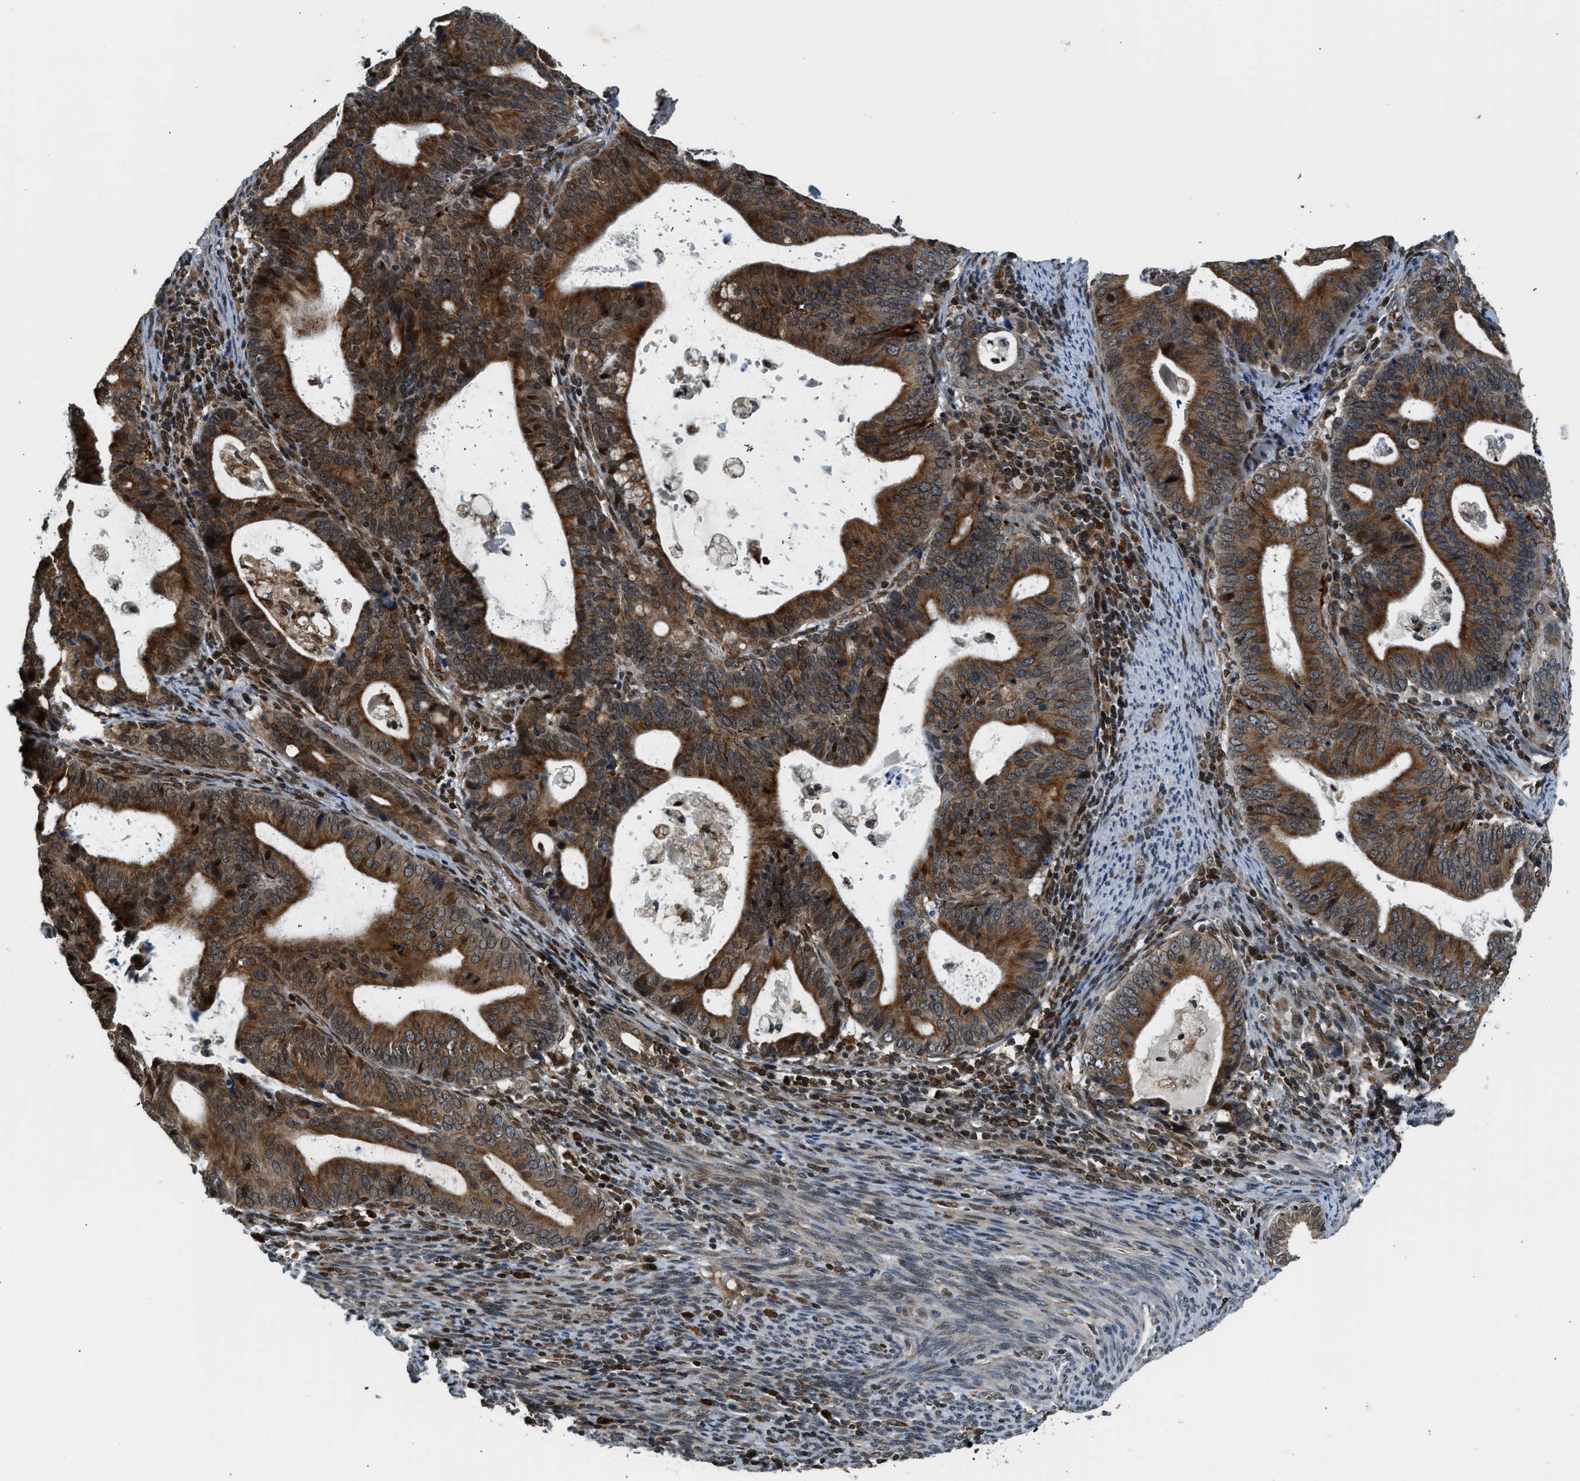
{"staining": {"intensity": "strong", "quantity": ">75%", "location": "cytoplasmic/membranous"}, "tissue": "endometrial cancer", "cell_type": "Tumor cells", "image_type": "cancer", "snomed": [{"axis": "morphology", "description": "Adenocarcinoma, NOS"}, {"axis": "topography", "description": "Uterus"}], "caption": "About >75% of tumor cells in human endometrial cancer (adenocarcinoma) show strong cytoplasmic/membranous protein staining as visualized by brown immunohistochemical staining.", "gene": "RETREG3", "patient": {"sex": "female", "age": 83}}